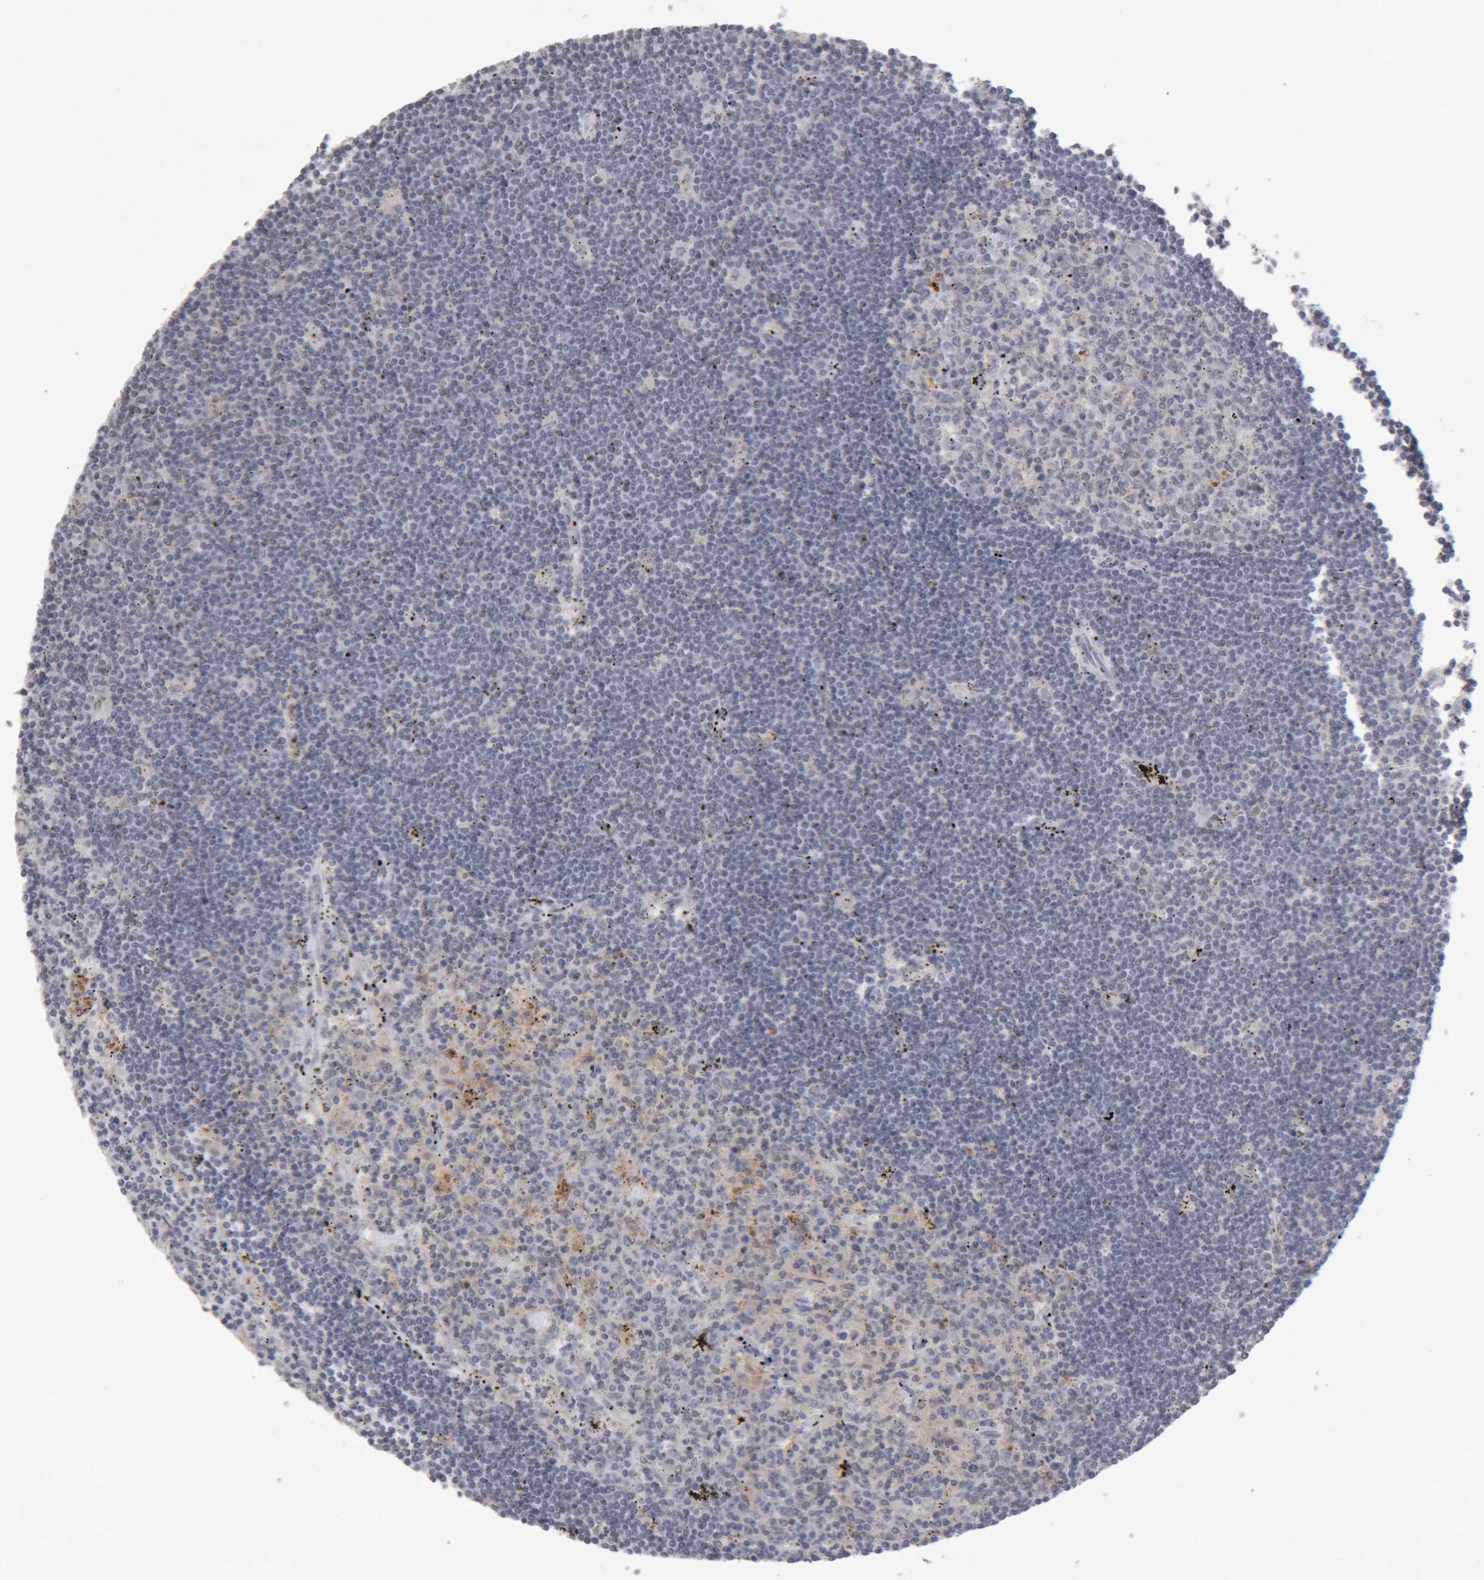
{"staining": {"intensity": "negative", "quantity": "none", "location": "none"}, "tissue": "lymphoma", "cell_type": "Tumor cells", "image_type": "cancer", "snomed": [{"axis": "morphology", "description": "Malignant lymphoma, non-Hodgkin's type, Low grade"}, {"axis": "topography", "description": "Spleen"}], "caption": "Immunohistochemistry photomicrograph of lymphoma stained for a protein (brown), which reveals no positivity in tumor cells.", "gene": "MEP1A", "patient": {"sex": "male", "age": 76}}